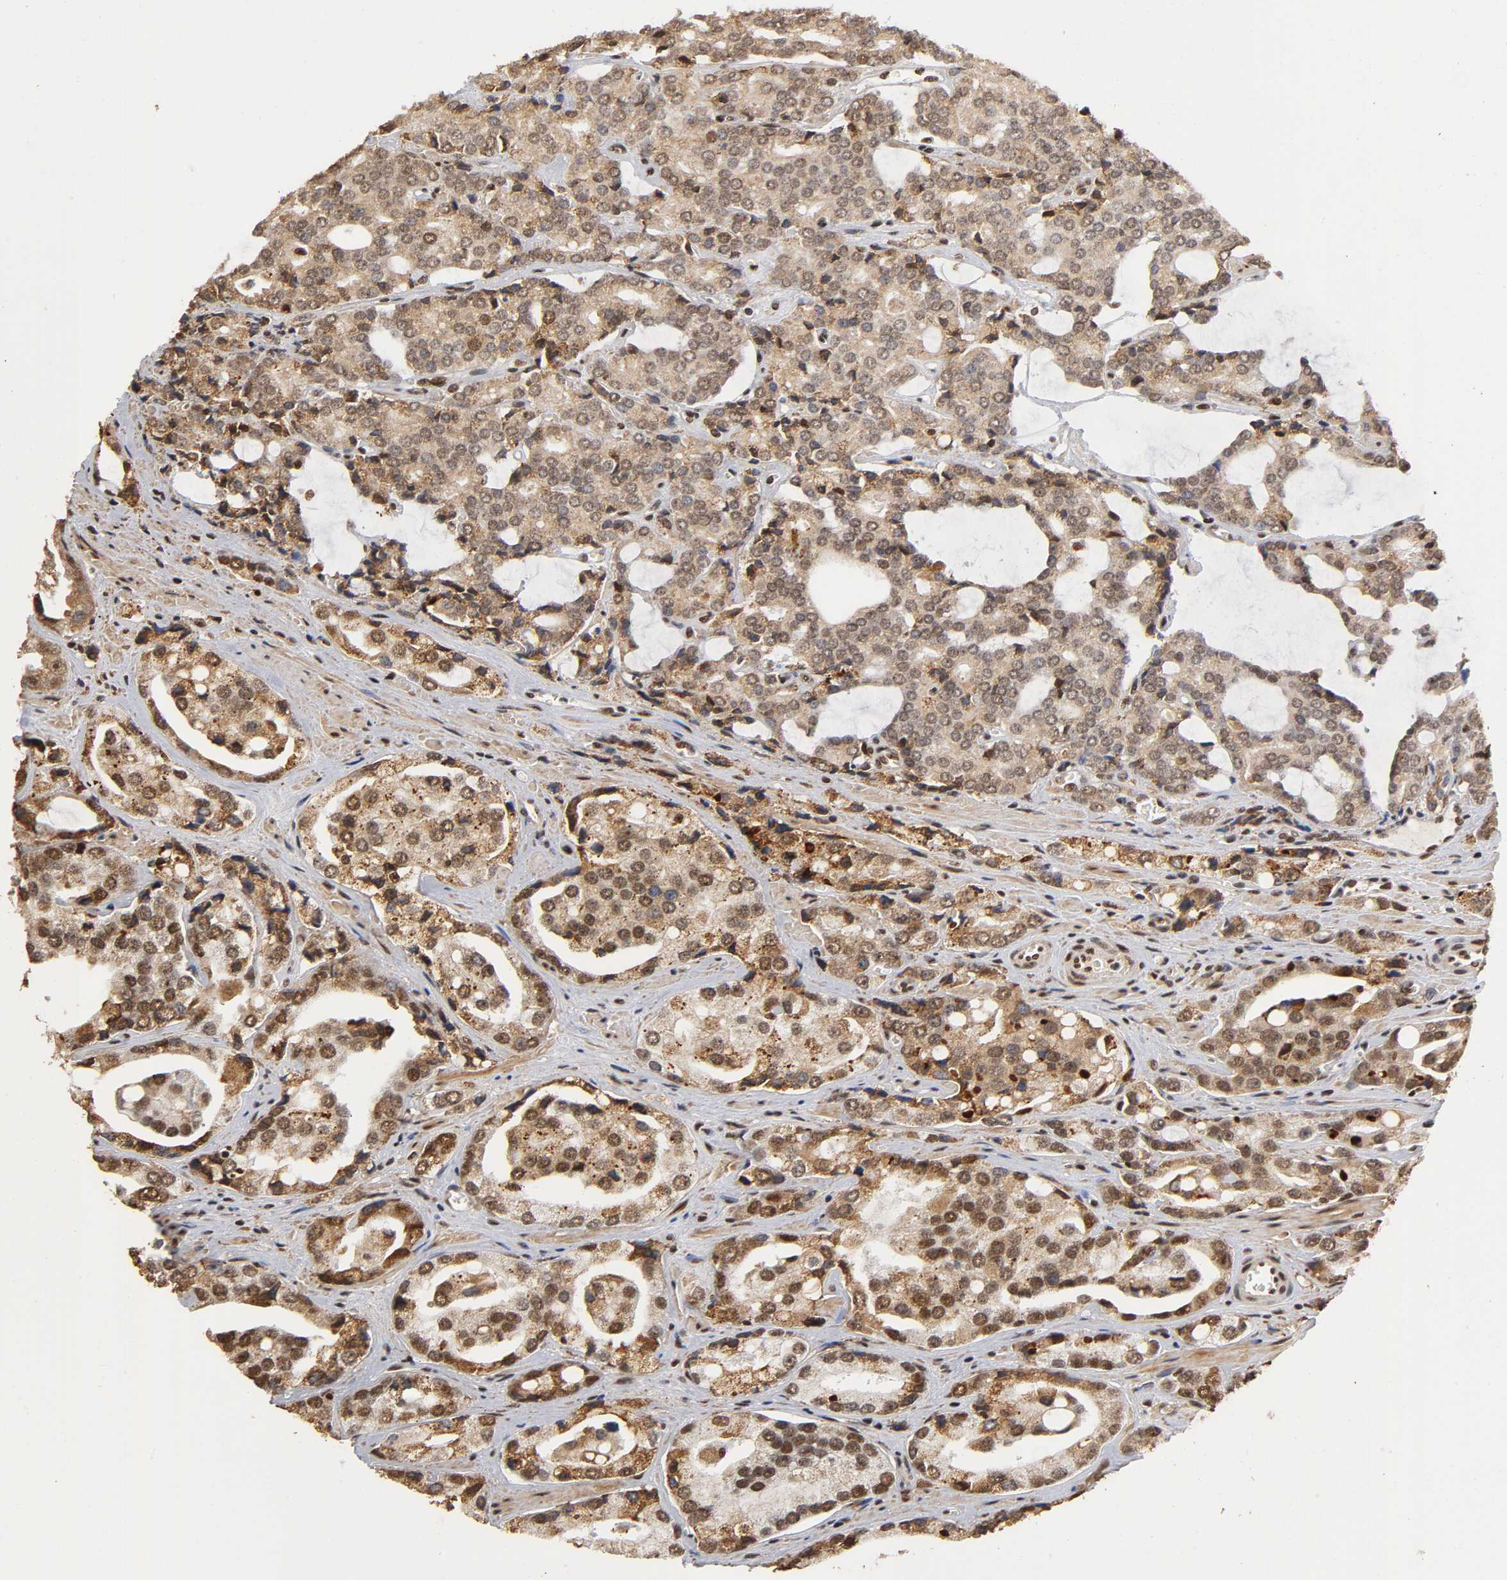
{"staining": {"intensity": "strong", "quantity": ">75%", "location": "cytoplasmic/membranous,nuclear"}, "tissue": "prostate cancer", "cell_type": "Tumor cells", "image_type": "cancer", "snomed": [{"axis": "morphology", "description": "Adenocarcinoma, High grade"}, {"axis": "topography", "description": "Prostate"}], "caption": "Immunohistochemical staining of prostate cancer demonstrates high levels of strong cytoplasmic/membranous and nuclear expression in about >75% of tumor cells. (Brightfield microscopy of DAB IHC at high magnification).", "gene": "RNF122", "patient": {"sex": "male", "age": 67}}